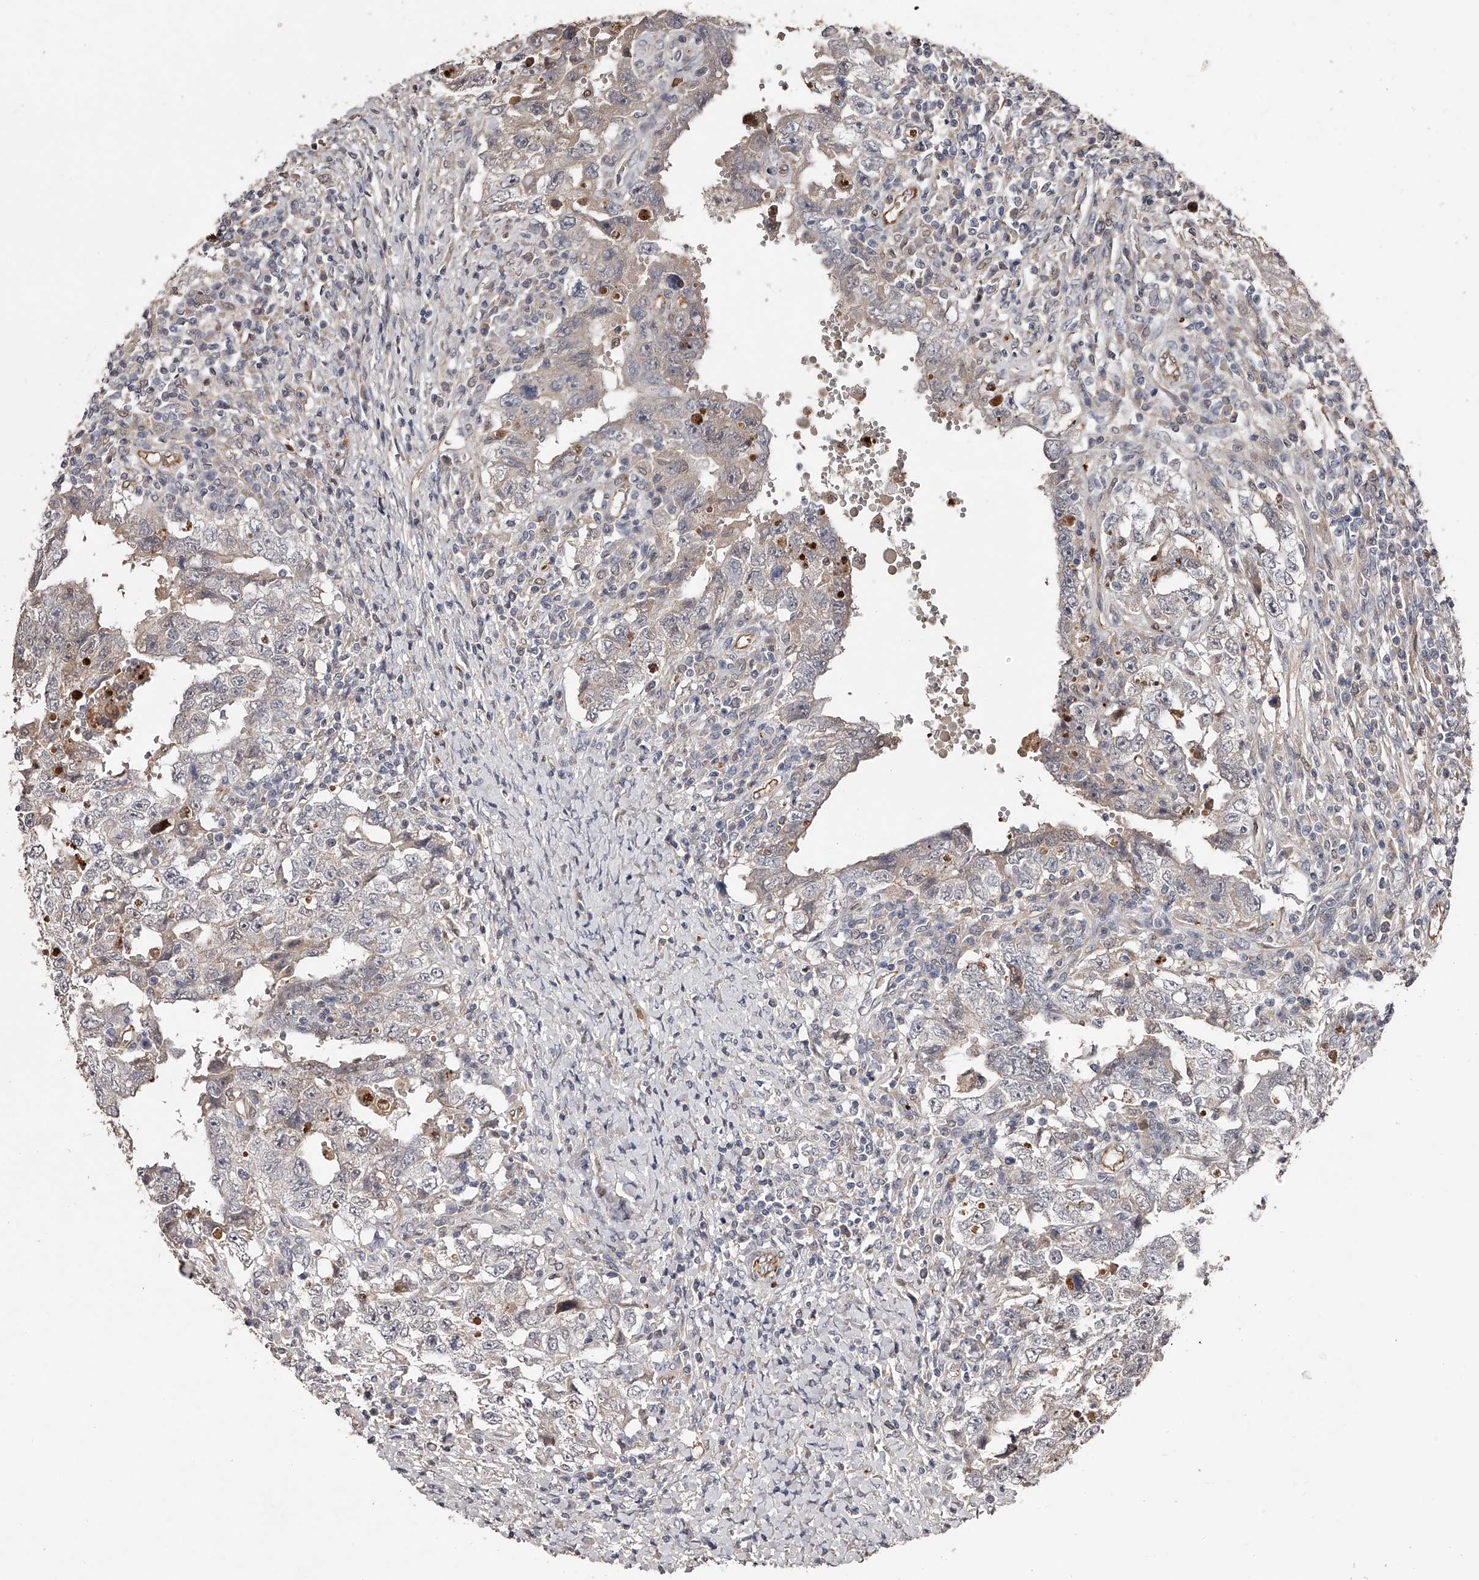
{"staining": {"intensity": "weak", "quantity": "<25%", "location": "cytoplasmic/membranous"}, "tissue": "testis cancer", "cell_type": "Tumor cells", "image_type": "cancer", "snomed": [{"axis": "morphology", "description": "Carcinoma, Embryonal, NOS"}, {"axis": "topography", "description": "Testis"}], "caption": "Histopathology image shows no protein expression in tumor cells of embryonal carcinoma (testis) tissue.", "gene": "URGCP", "patient": {"sex": "male", "age": 26}}